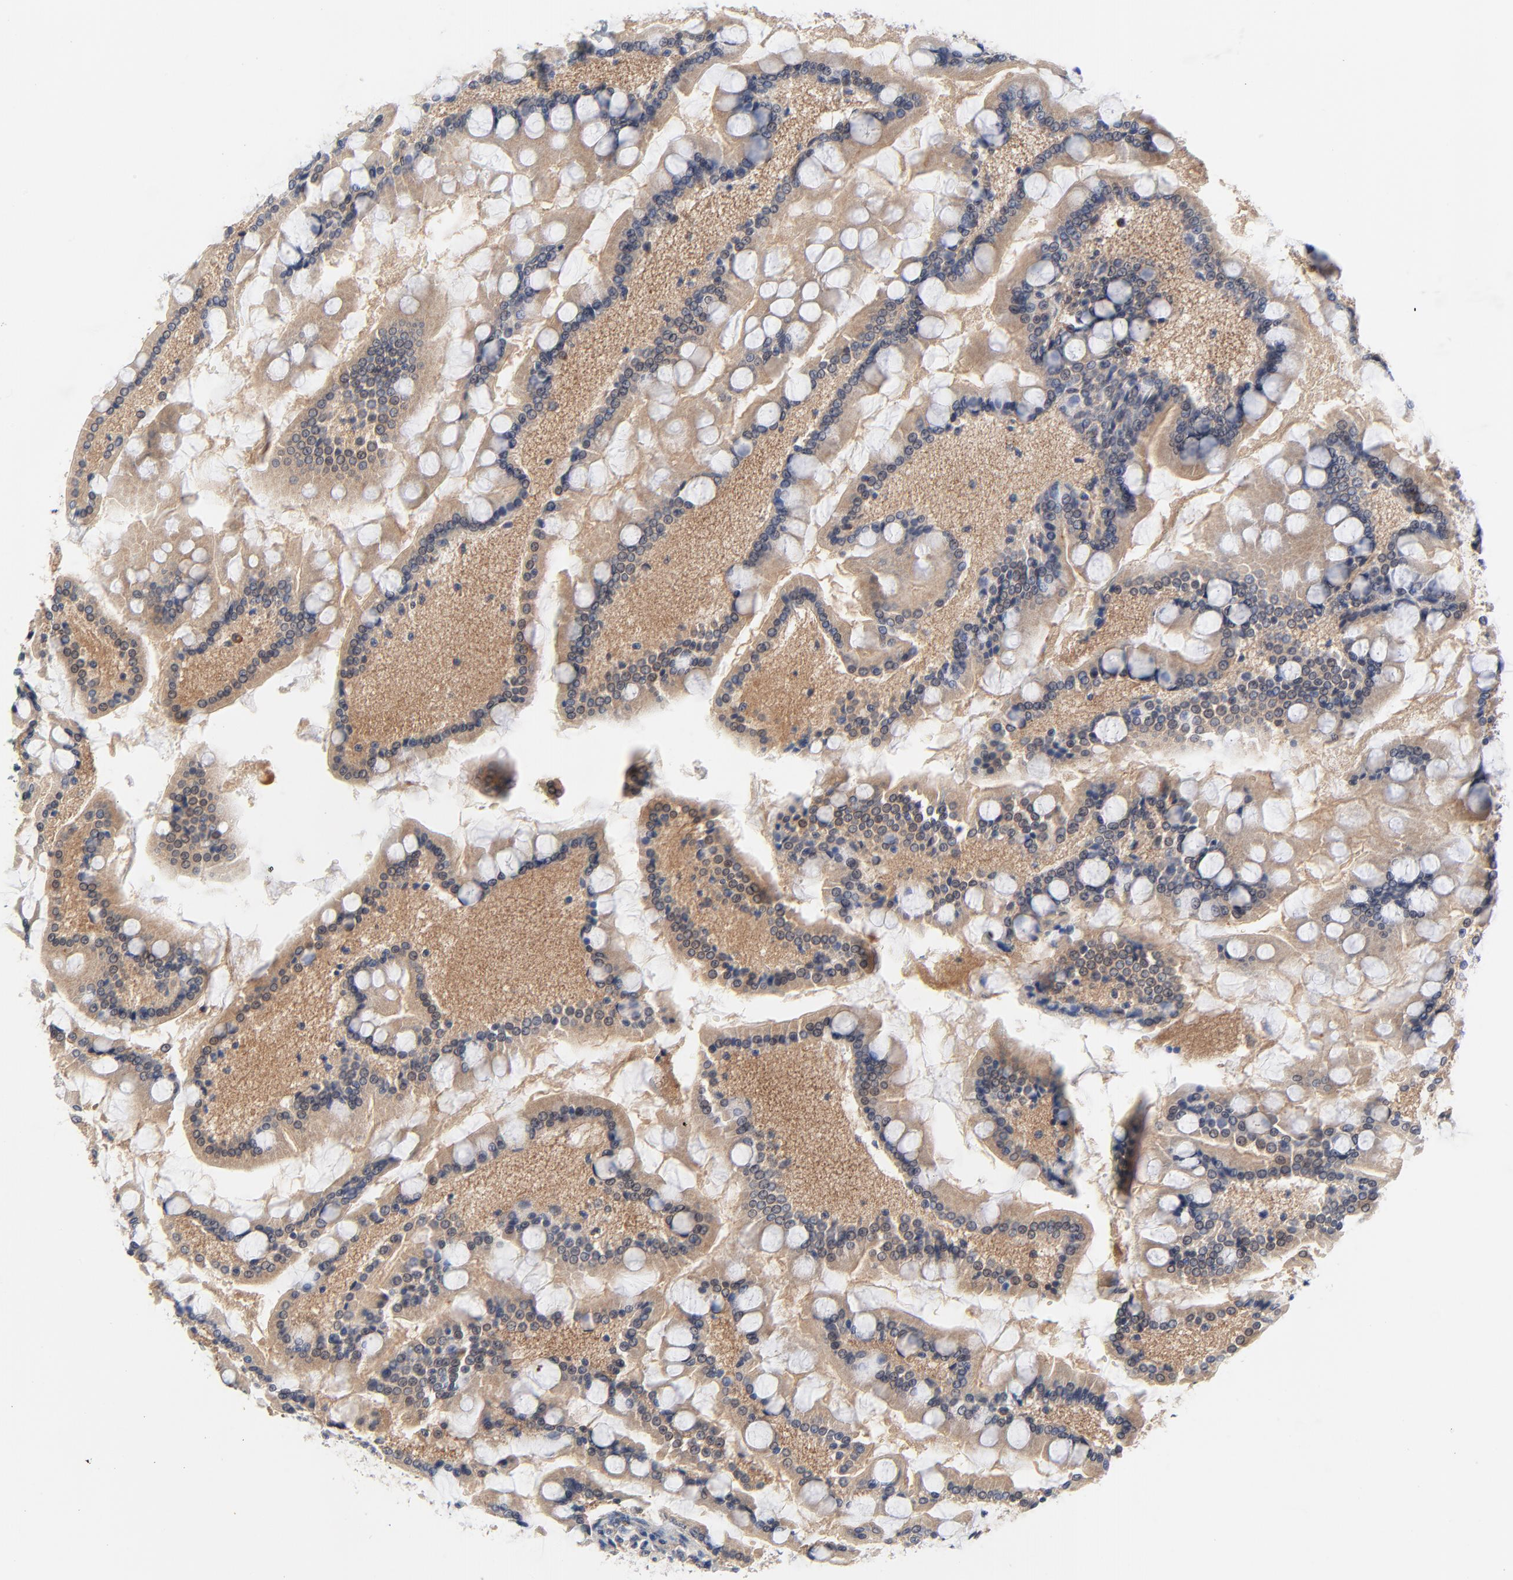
{"staining": {"intensity": "moderate", "quantity": ">75%", "location": "cytoplasmic/membranous"}, "tissue": "small intestine", "cell_type": "Glandular cells", "image_type": "normal", "snomed": [{"axis": "morphology", "description": "Normal tissue, NOS"}, {"axis": "topography", "description": "Small intestine"}], "caption": "DAB (3,3'-diaminobenzidine) immunohistochemical staining of normal human small intestine shows moderate cytoplasmic/membranous protein positivity in about >75% of glandular cells.", "gene": "VAV2", "patient": {"sex": "male", "age": 41}}